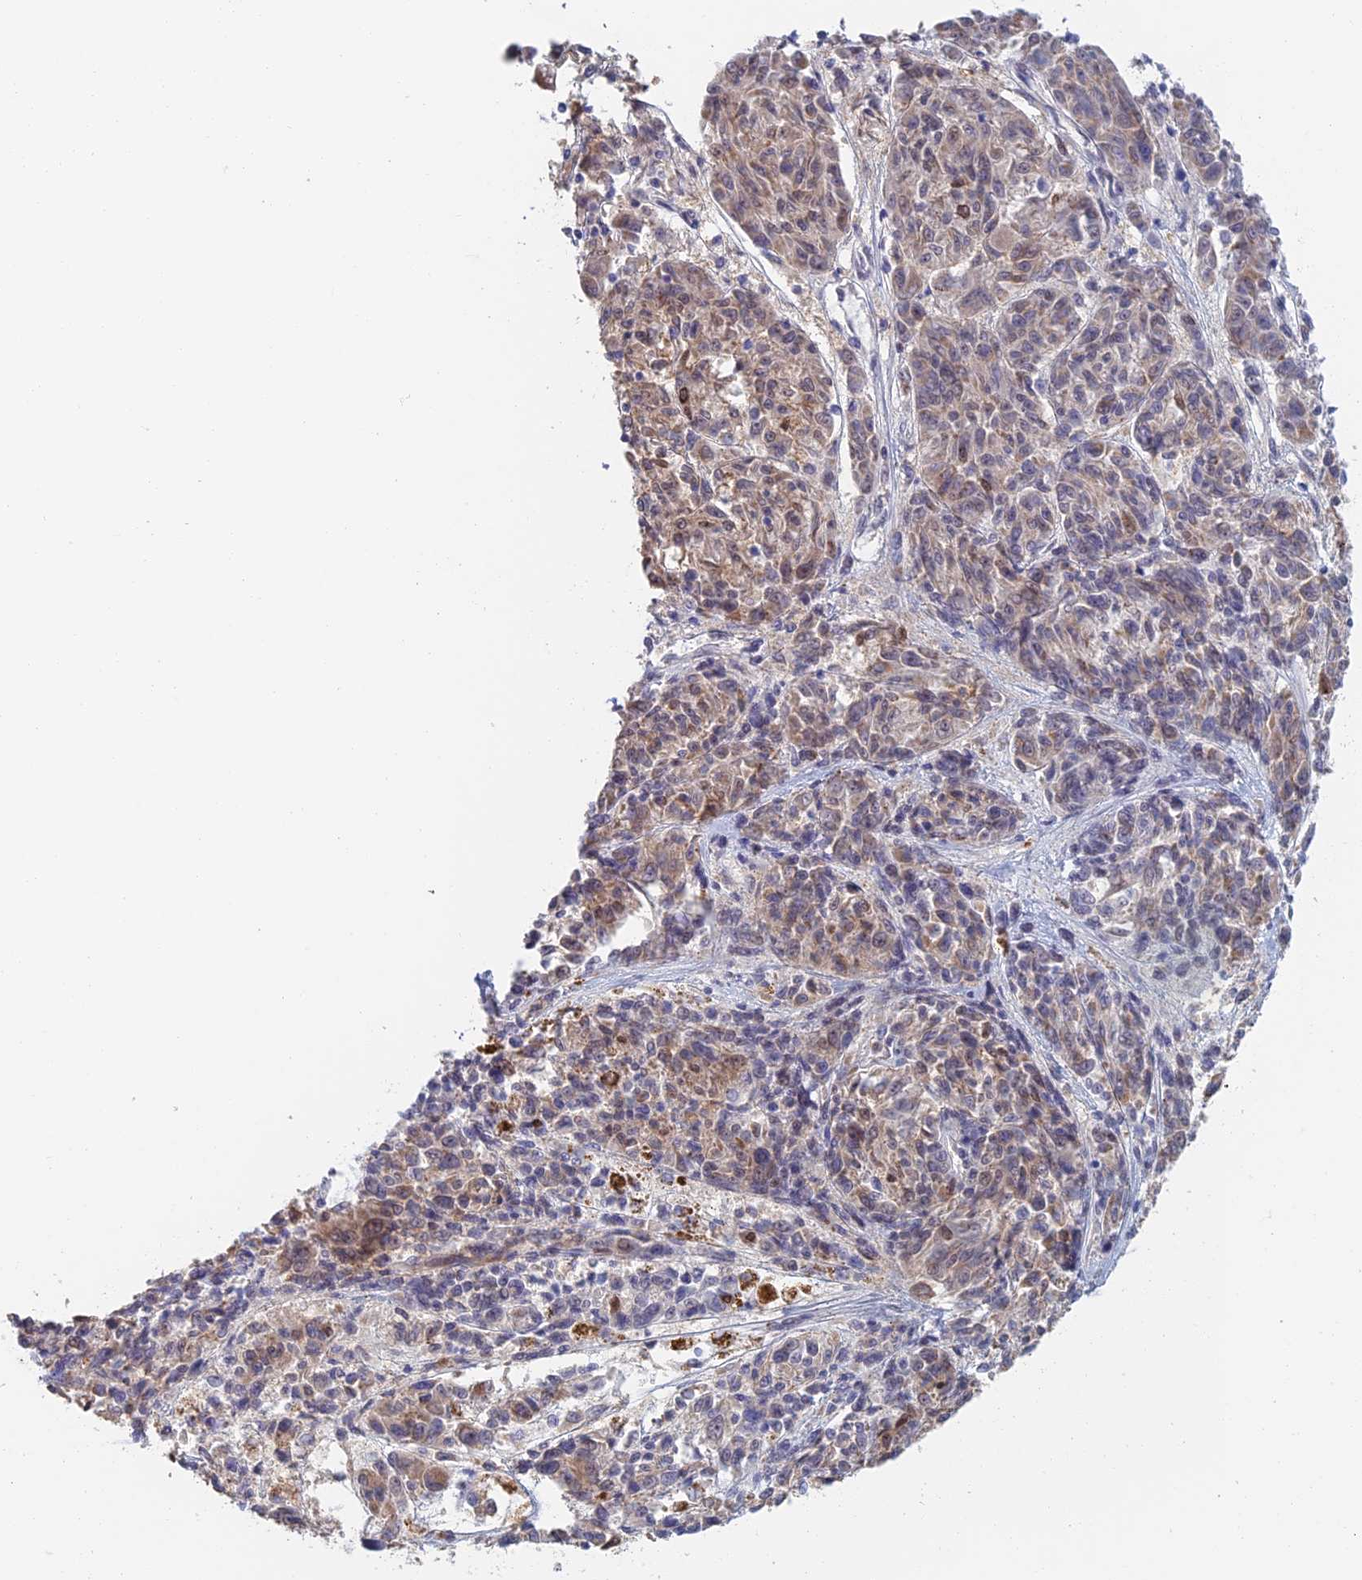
{"staining": {"intensity": "weak", "quantity": "25%-75%", "location": "cytoplasmic/membranous"}, "tissue": "melanoma", "cell_type": "Tumor cells", "image_type": "cancer", "snomed": [{"axis": "morphology", "description": "Malignant melanoma, NOS"}, {"axis": "topography", "description": "Skin"}], "caption": "Protein positivity by IHC displays weak cytoplasmic/membranous expression in approximately 25%-75% of tumor cells in malignant melanoma. Immunohistochemistry stains the protein in brown and the nuclei are stained blue.", "gene": "ZUP1", "patient": {"sex": "male", "age": 53}}